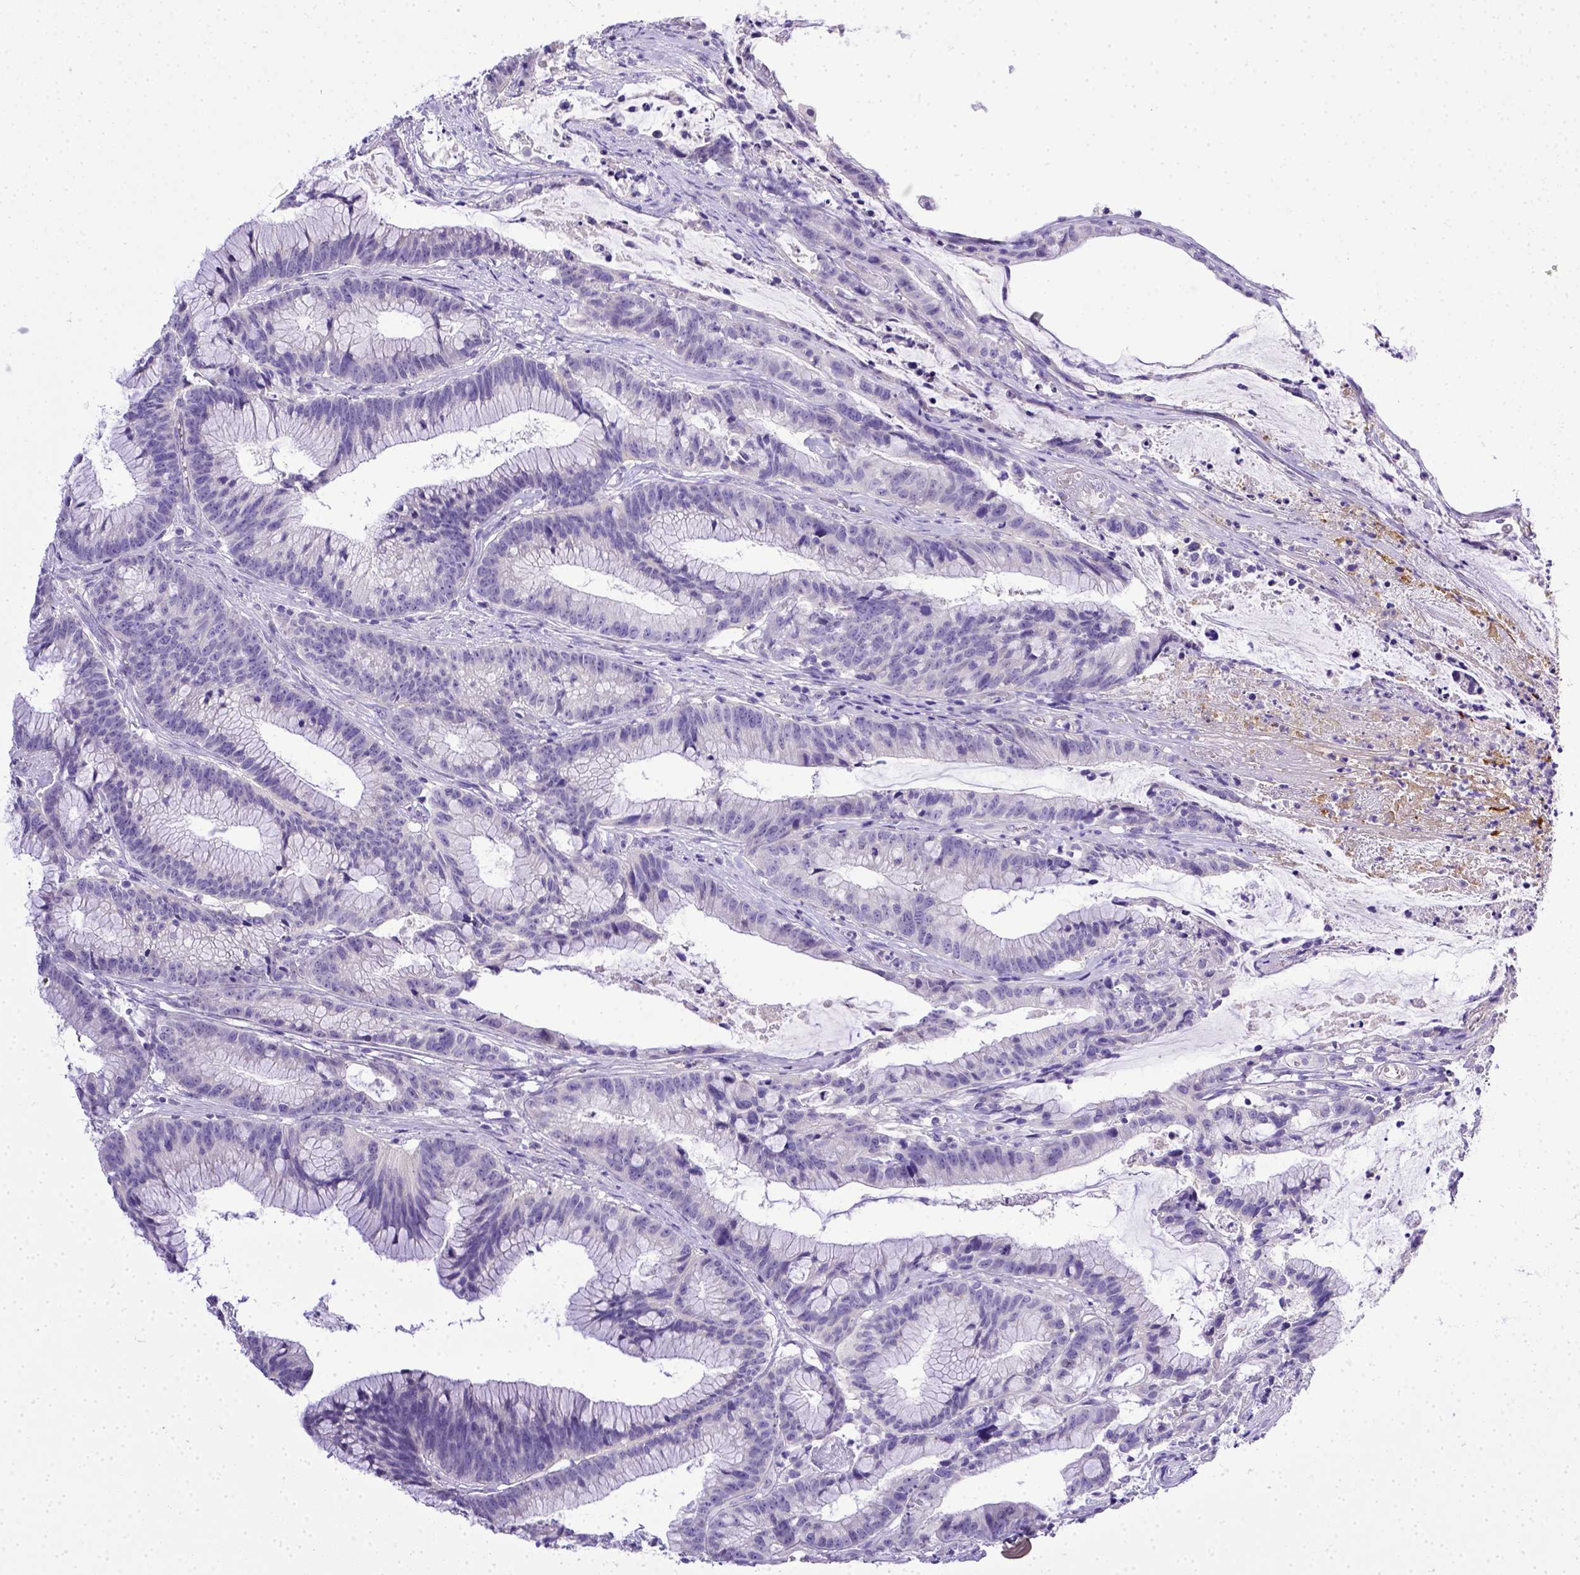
{"staining": {"intensity": "negative", "quantity": "none", "location": "none"}, "tissue": "colorectal cancer", "cell_type": "Tumor cells", "image_type": "cancer", "snomed": [{"axis": "morphology", "description": "Adenocarcinoma, NOS"}, {"axis": "topography", "description": "Colon"}], "caption": "Colorectal cancer was stained to show a protein in brown. There is no significant positivity in tumor cells.", "gene": "BTN1A1", "patient": {"sex": "female", "age": 78}}